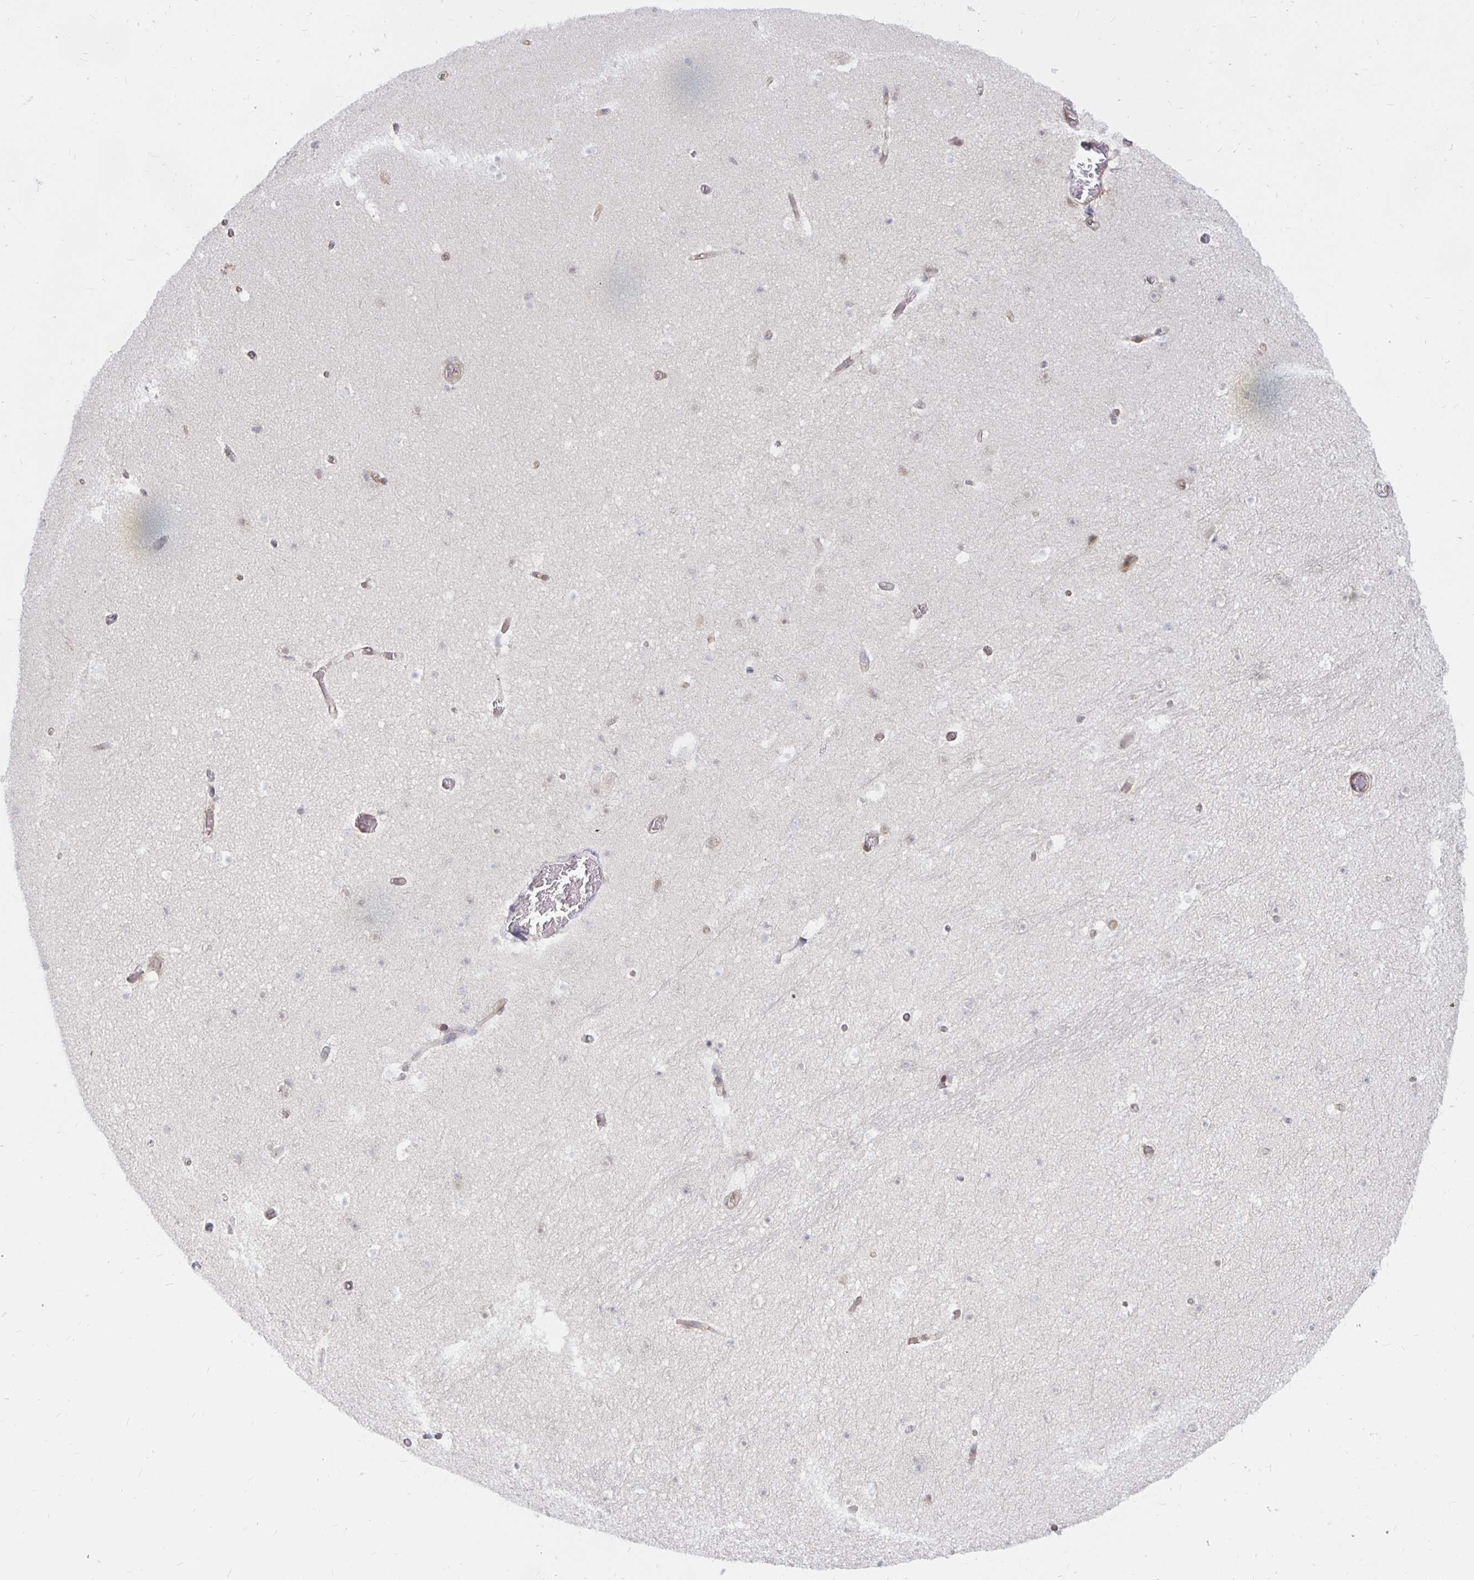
{"staining": {"intensity": "negative", "quantity": "none", "location": "none"}, "tissue": "hippocampus", "cell_type": "Glial cells", "image_type": "normal", "snomed": [{"axis": "morphology", "description": "Normal tissue, NOS"}, {"axis": "topography", "description": "Hippocampus"}], "caption": "This histopathology image is of unremarkable hippocampus stained with IHC to label a protein in brown with the nuclei are counter-stained blue. There is no staining in glial cells. Brightfield microscopy of IHC stained with DAB (brown) and hematoxylin (blue), captured at high magnification.", "gene": "PDAP1", "patient": {"sex": "male", "age": 26}}